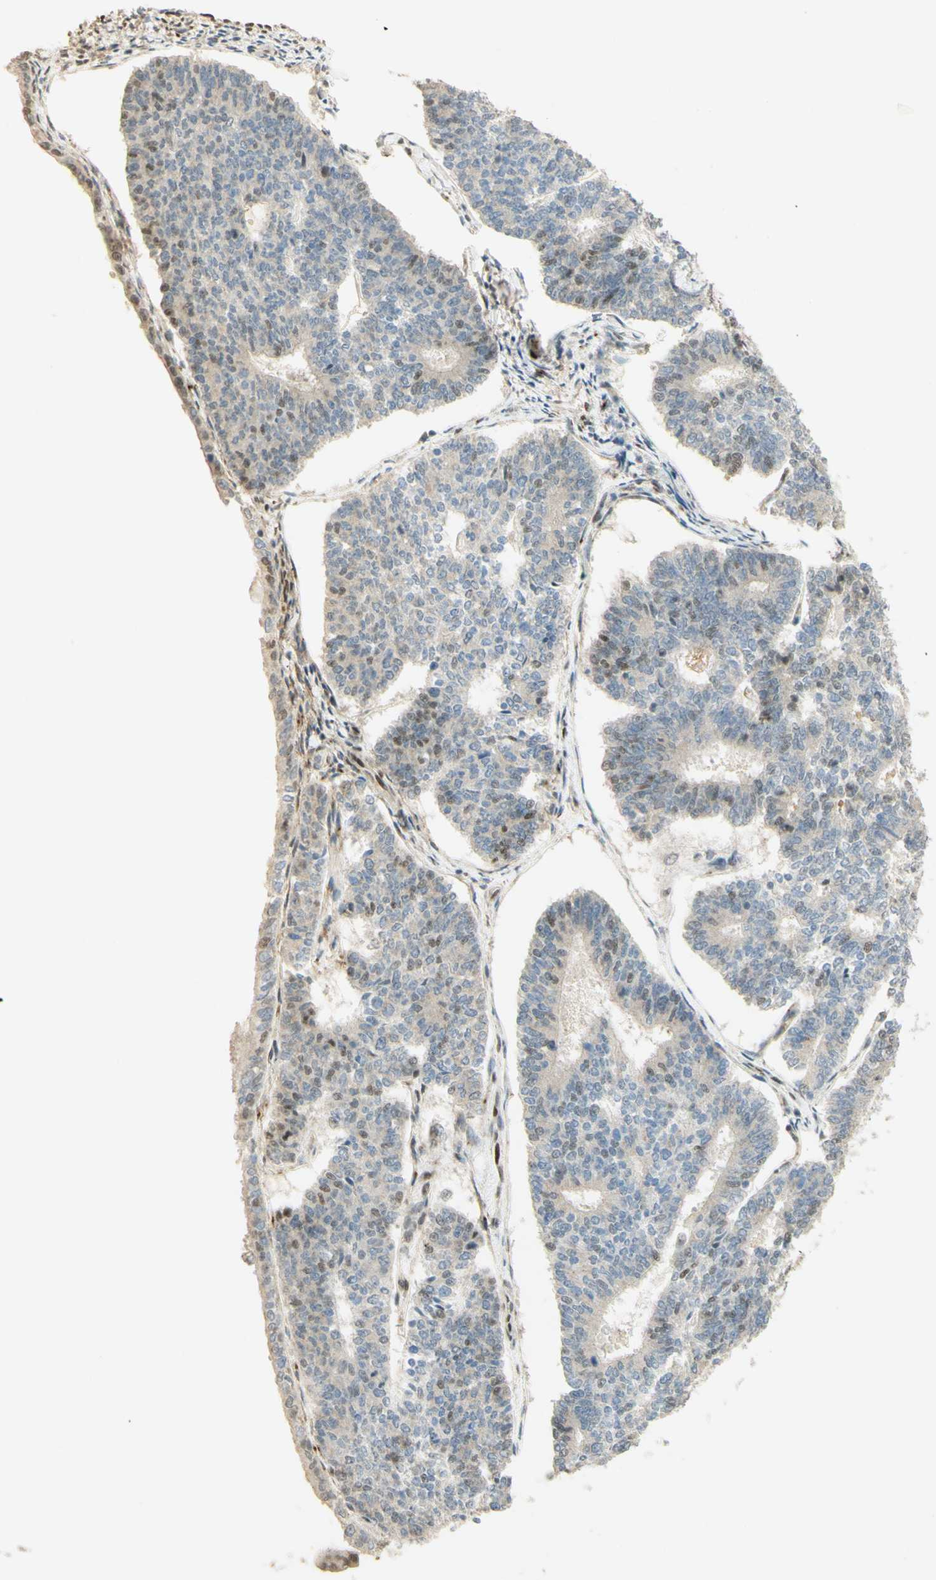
{"staining": {"intensity": "weak", "quantity": "<25%", "location": "nuclear"}, "tissue": "endometrial cancer", "cell_type": "Tumor cells", "image_type": "cancer", "snomed": [{"axis": "morphology", "description": "Adenocarcinoma, NOS"}, {"axis": "topography", "description": "Endometrium"}], "caption": "The image displays no staining of tumor cells in endometrial adenocarcinoma. (DAB (3,3'-diaminobenzidine) IHC visualized using brightfield microscopy, high magnification).", "gene": "FOXP1", "patient": {"sex": "female", "age": 70}}